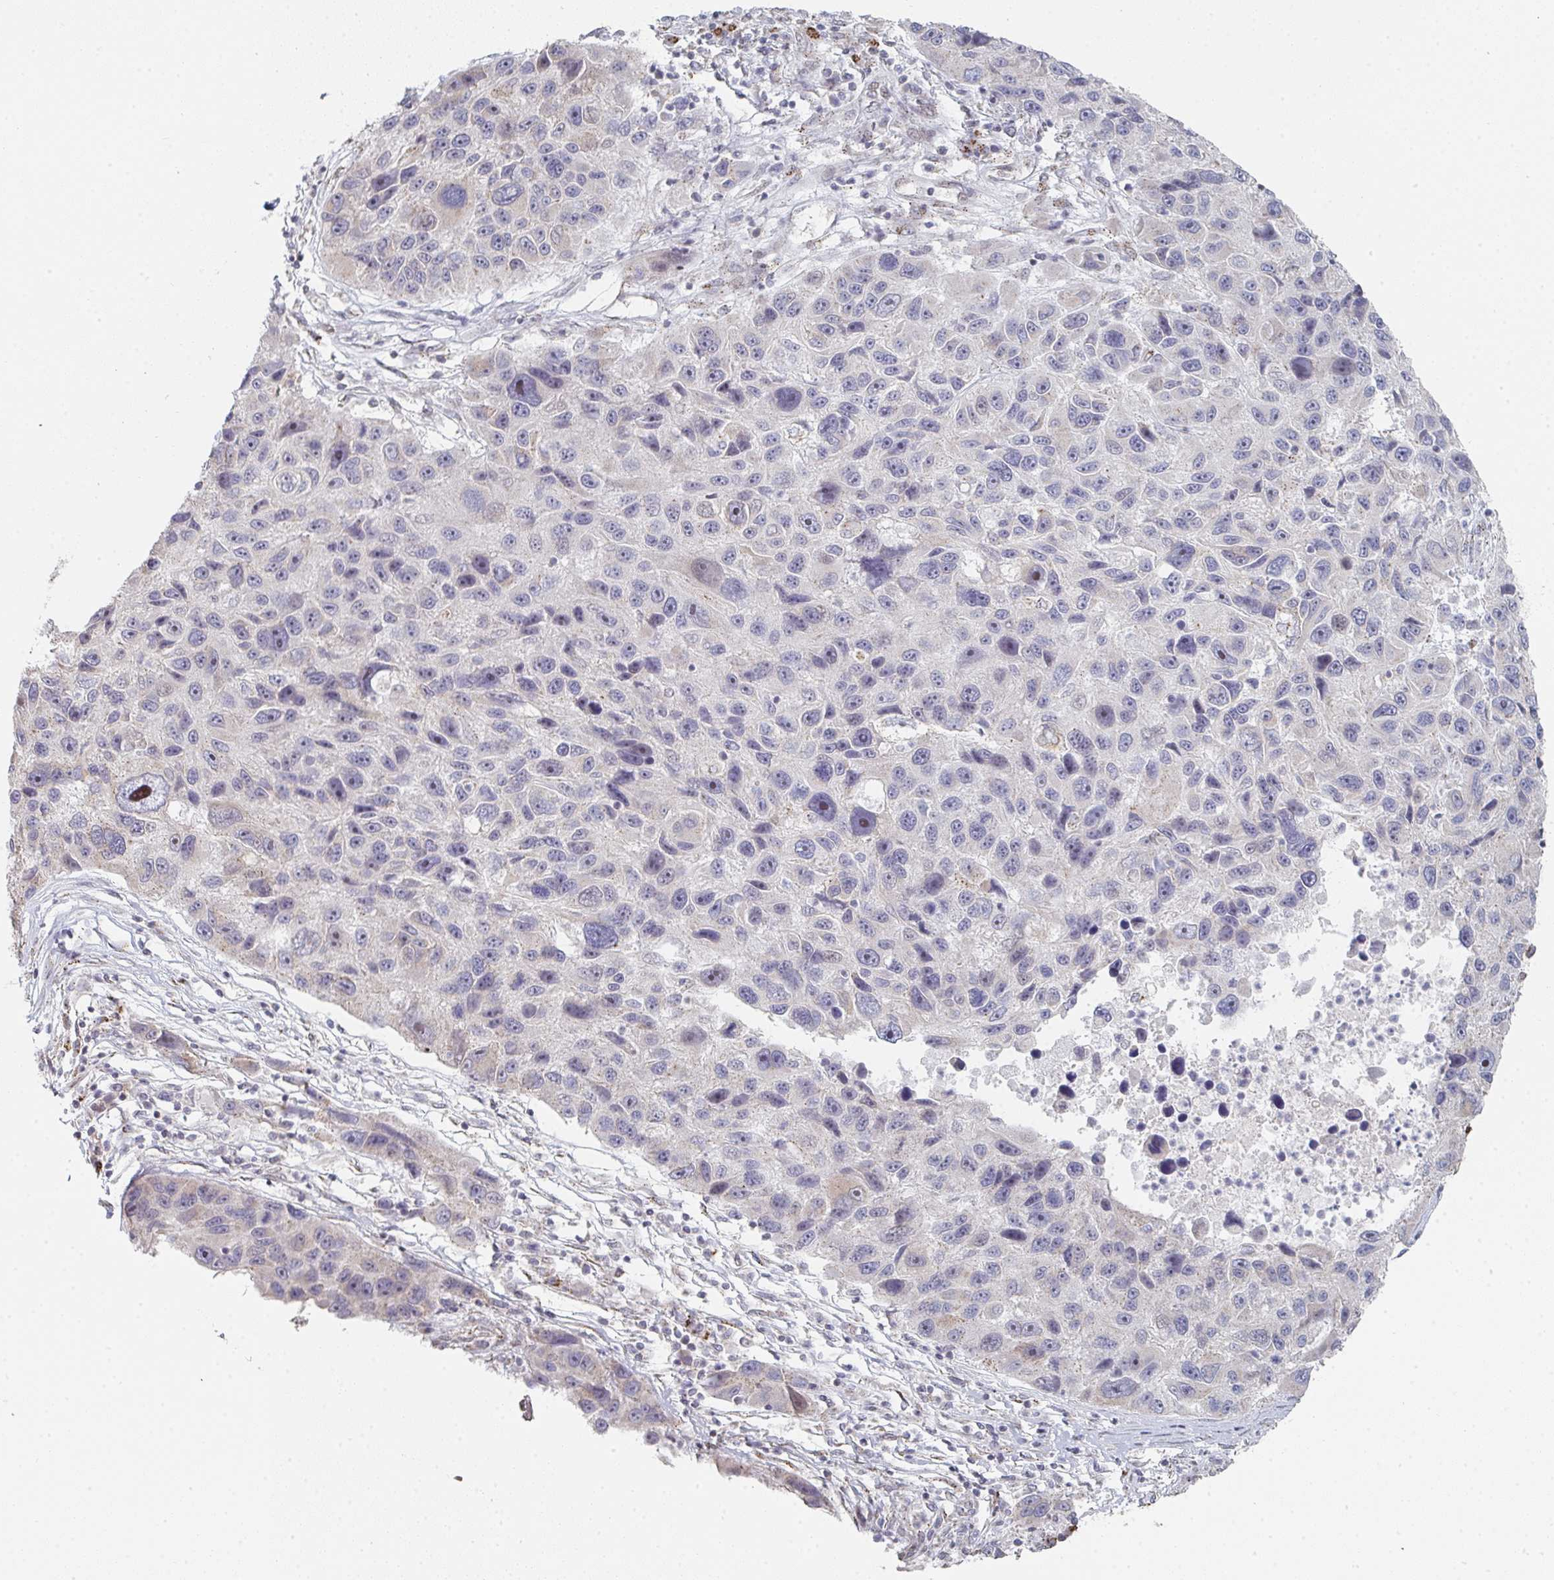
{"staining": {"intensity": "strong", "quantity": "<25%", "location": "nuclear"}, "tissue": "melanoma", "cell_type": "Tumor cells", "image_type": "cancer", "snomed": [{"axis": "morphology", "description": "Malignant melanoma, NOS"}, {"axis": "topography", "description": "Skin"}], "caption": "This histopathology image demonstrates melanoma stained with immunohistochemistry (IHC) to label a protein in brown. The nuclear of tumor cells show strong positivity for the protein. Nuclei are counter-stained blue.", "gene": "ZNF526", "patient": {"sex": "male", "age": 53}}